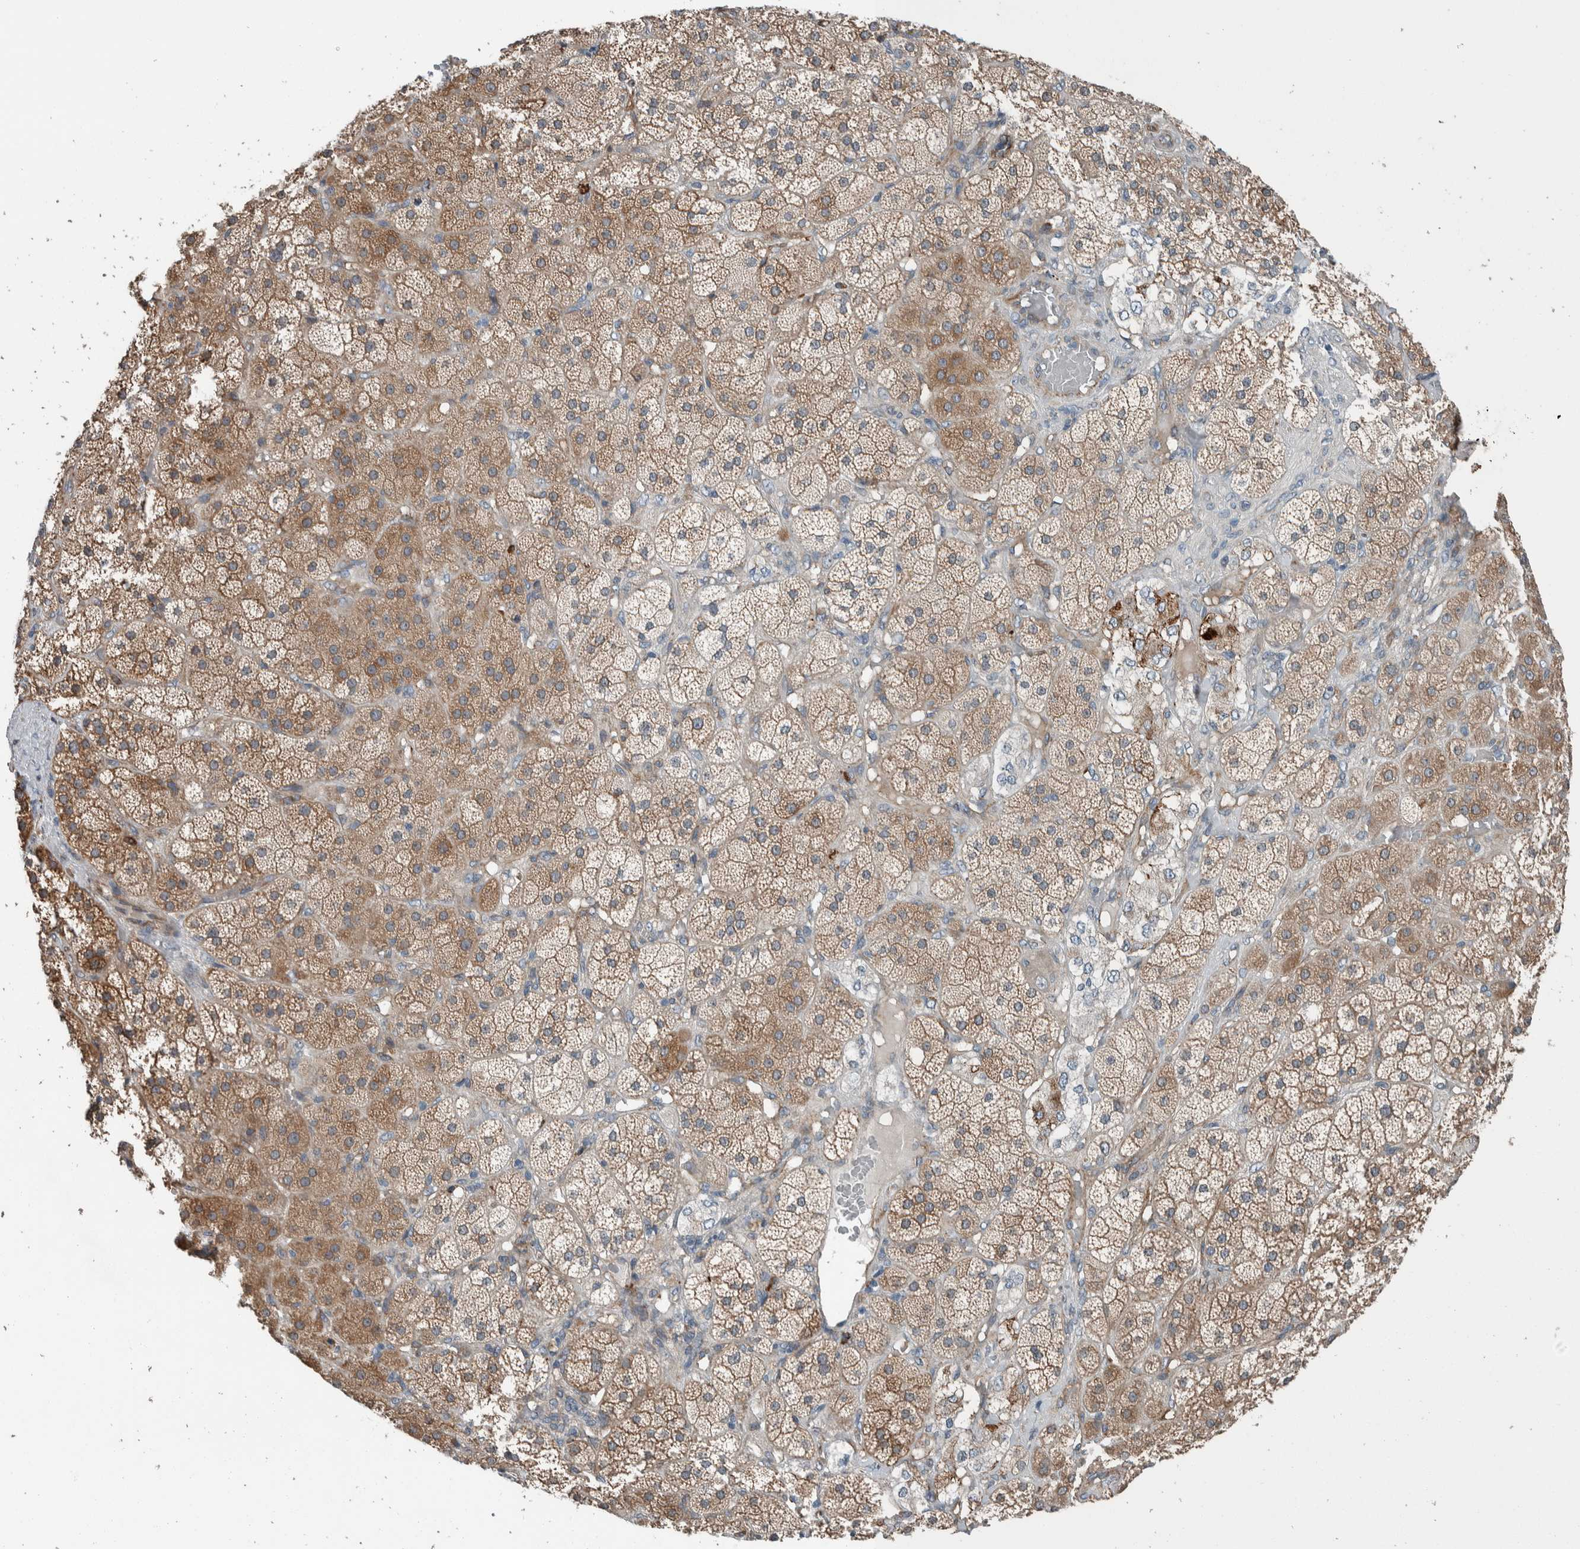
{"staining": {"intensity": "moderate", "quantity": ">75%", "location": "cytoplasmic/membranous"}, "tissue": "adrenal gland", "cell_type": "Glandular cells", "image_type": "normal", "snomed": [{"axis": "morphology", "description": "Normal tissue, NOS"}, {"axis": "topography", "description": "Adrenal gland"}], "caption": "Protein expression analysis of benign adrenal gland shows moderate cytoplasmic/membranous positivity in approximately >75% of glandular cells.", "gene": "USP25", "patient": {"sex": "male", "age": 57}}